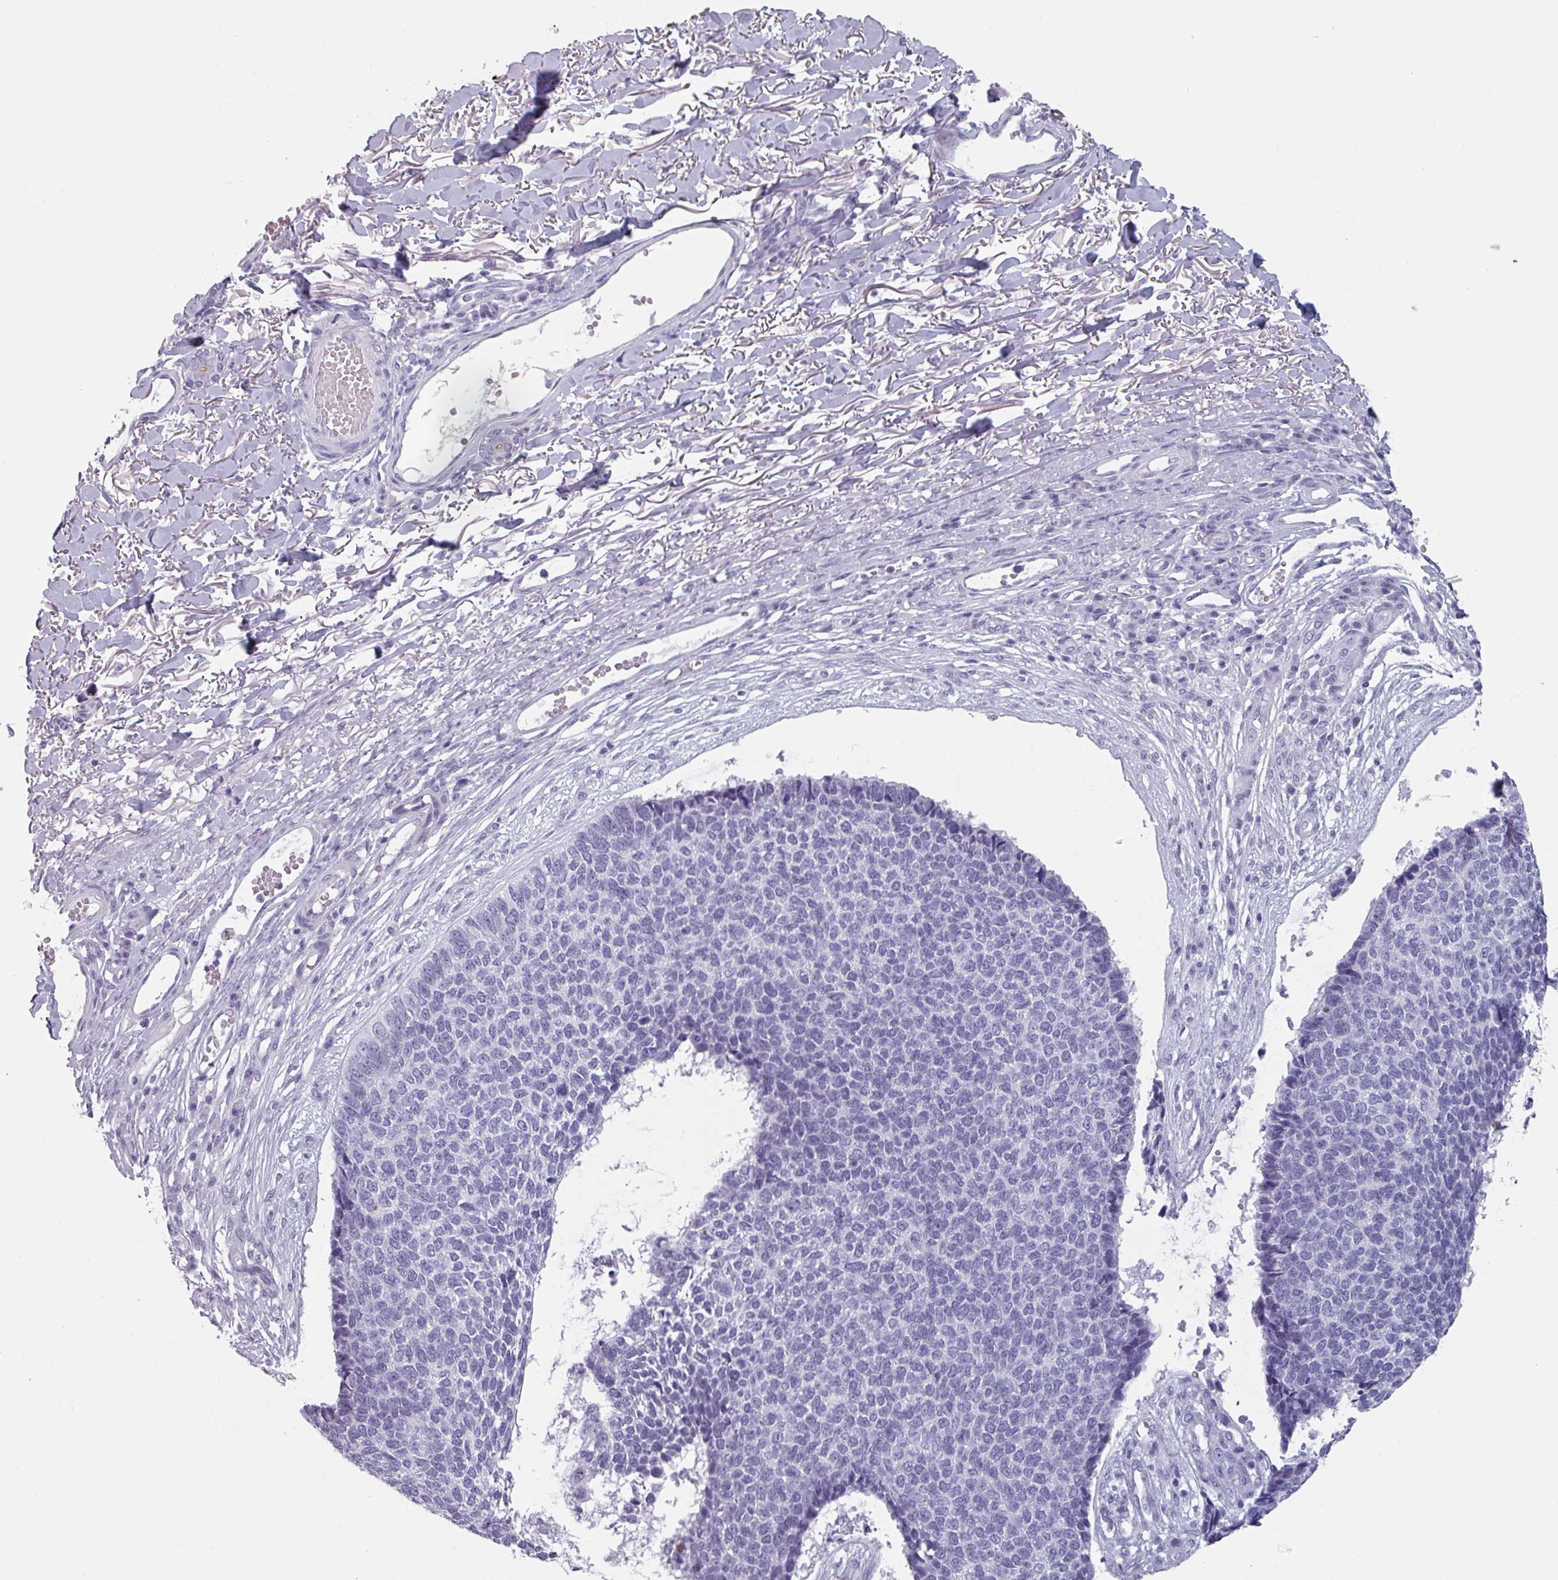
{"staining": {"intensity": "negative", "quantity": "none", "location": "none"}, "tissue": "skin cancer", "cell_type": "Tumor cells", "image_type": "cancer", "snomed": [{"axis": "morphology", "description": "Basal cell carcinoma"}, {"axis": "topography", "description": "Skin"}], "caption": "The IHC histopathology image has no significant staining in tumor cells of skin basal cell carcinoma tissue. The staining was performed using DAB (3,3'-diaminobenzidine) to visualize the protein expression in brown, while the nuclei were stained in blue with hematoxylin (Magnification: 20x).", "gene": "SLC35G2", "patient": {"sex": "female", "age": 84}}